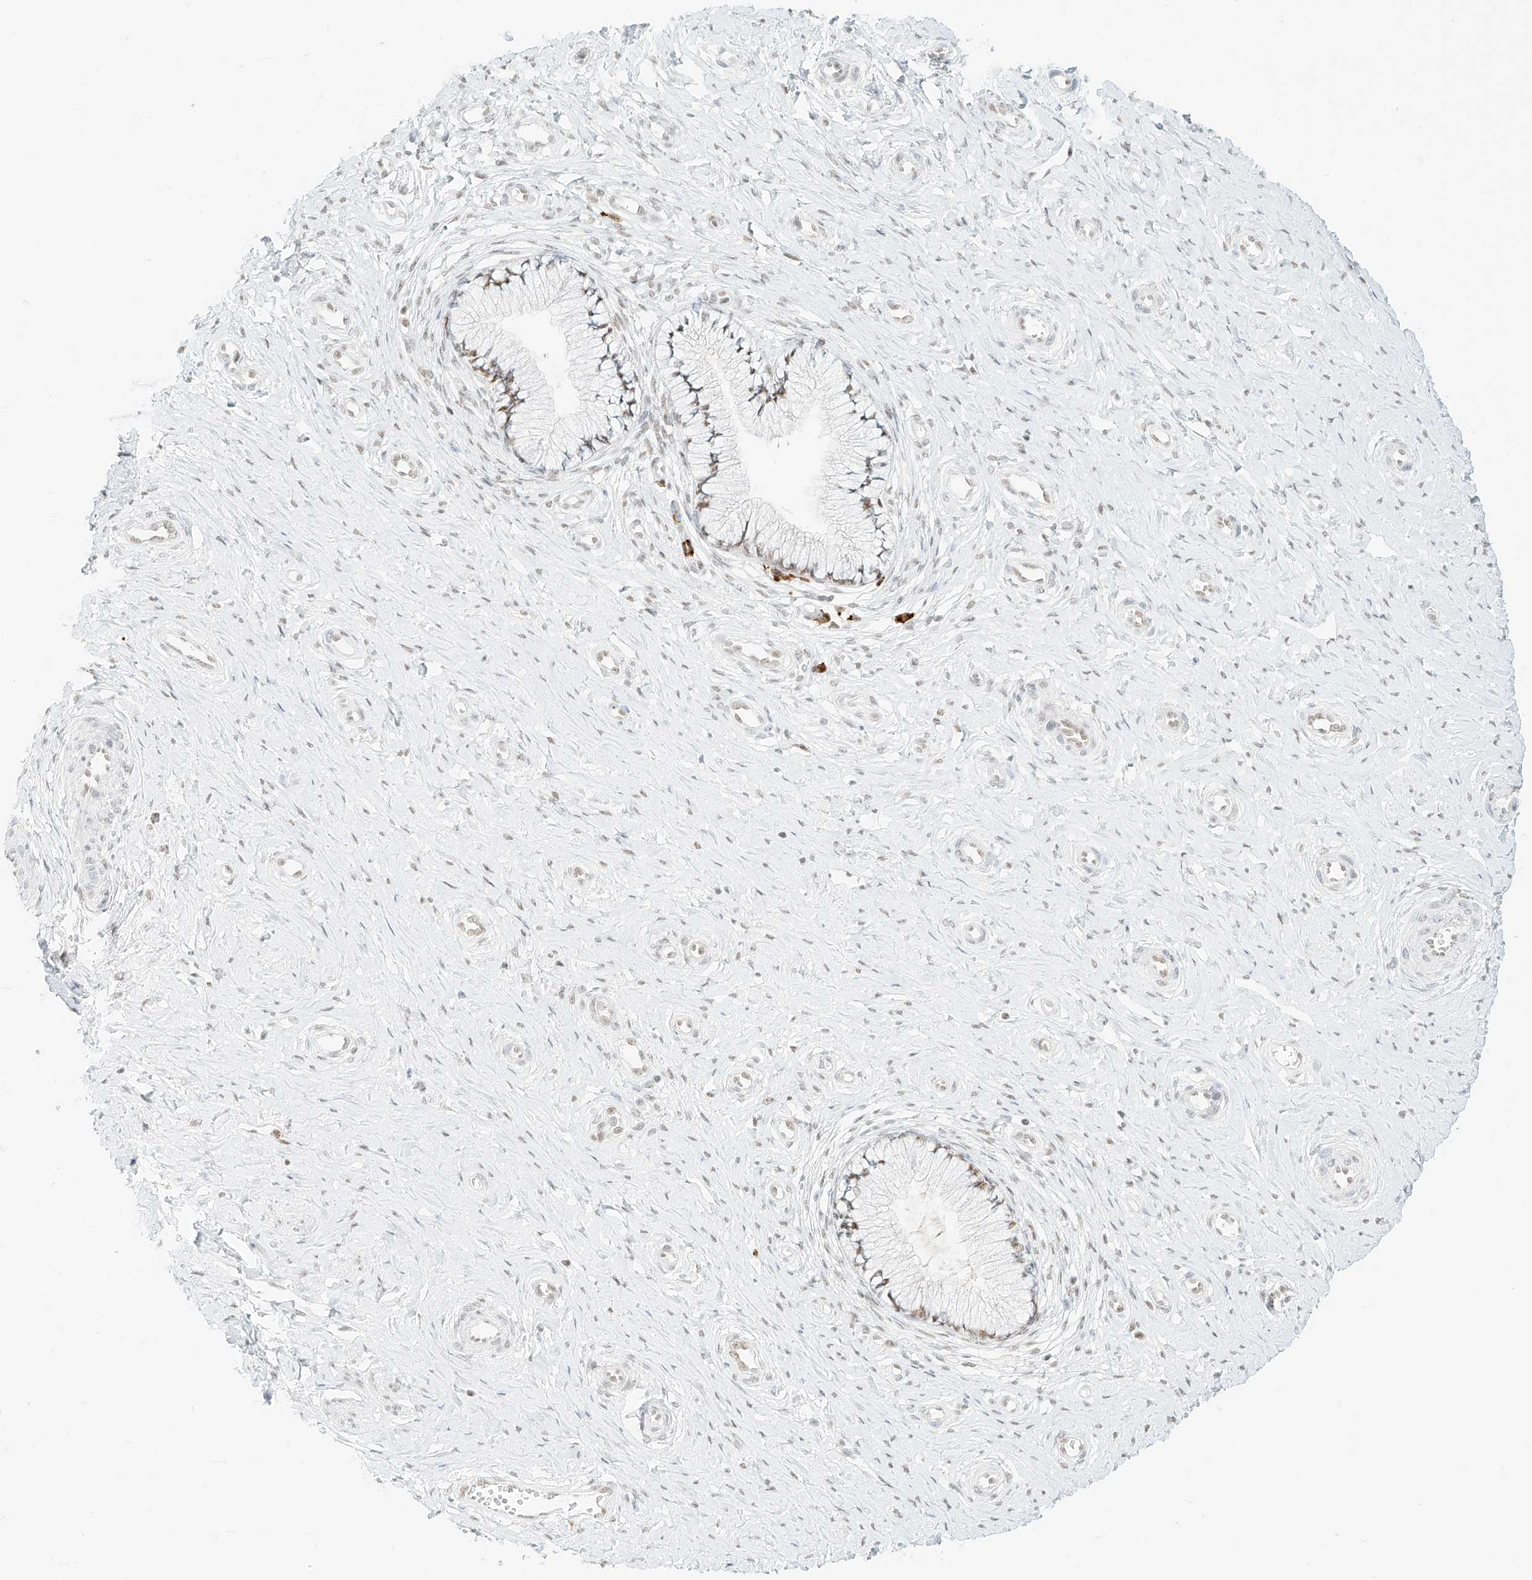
{"staining": {"intensity": "moderate", "quantity": ">75%", "location": "nuclear"}, "tissue": "cervix", "cell_type": "Glandular cells", "image_type": "normal", "snomed": [{"axis": "morphology", "description": "Normal tissue, NOS"}, {"axis": "topography", "description": "Cervix"}], "caption": "About >75% of glandular cells in unremarkable human cervix demonstrate moderate nuclear protein staining as visualized by brown immunohistochemical staining.", "gene": "SUPT5H", "patient": {"sex": "female", "age": 36}}